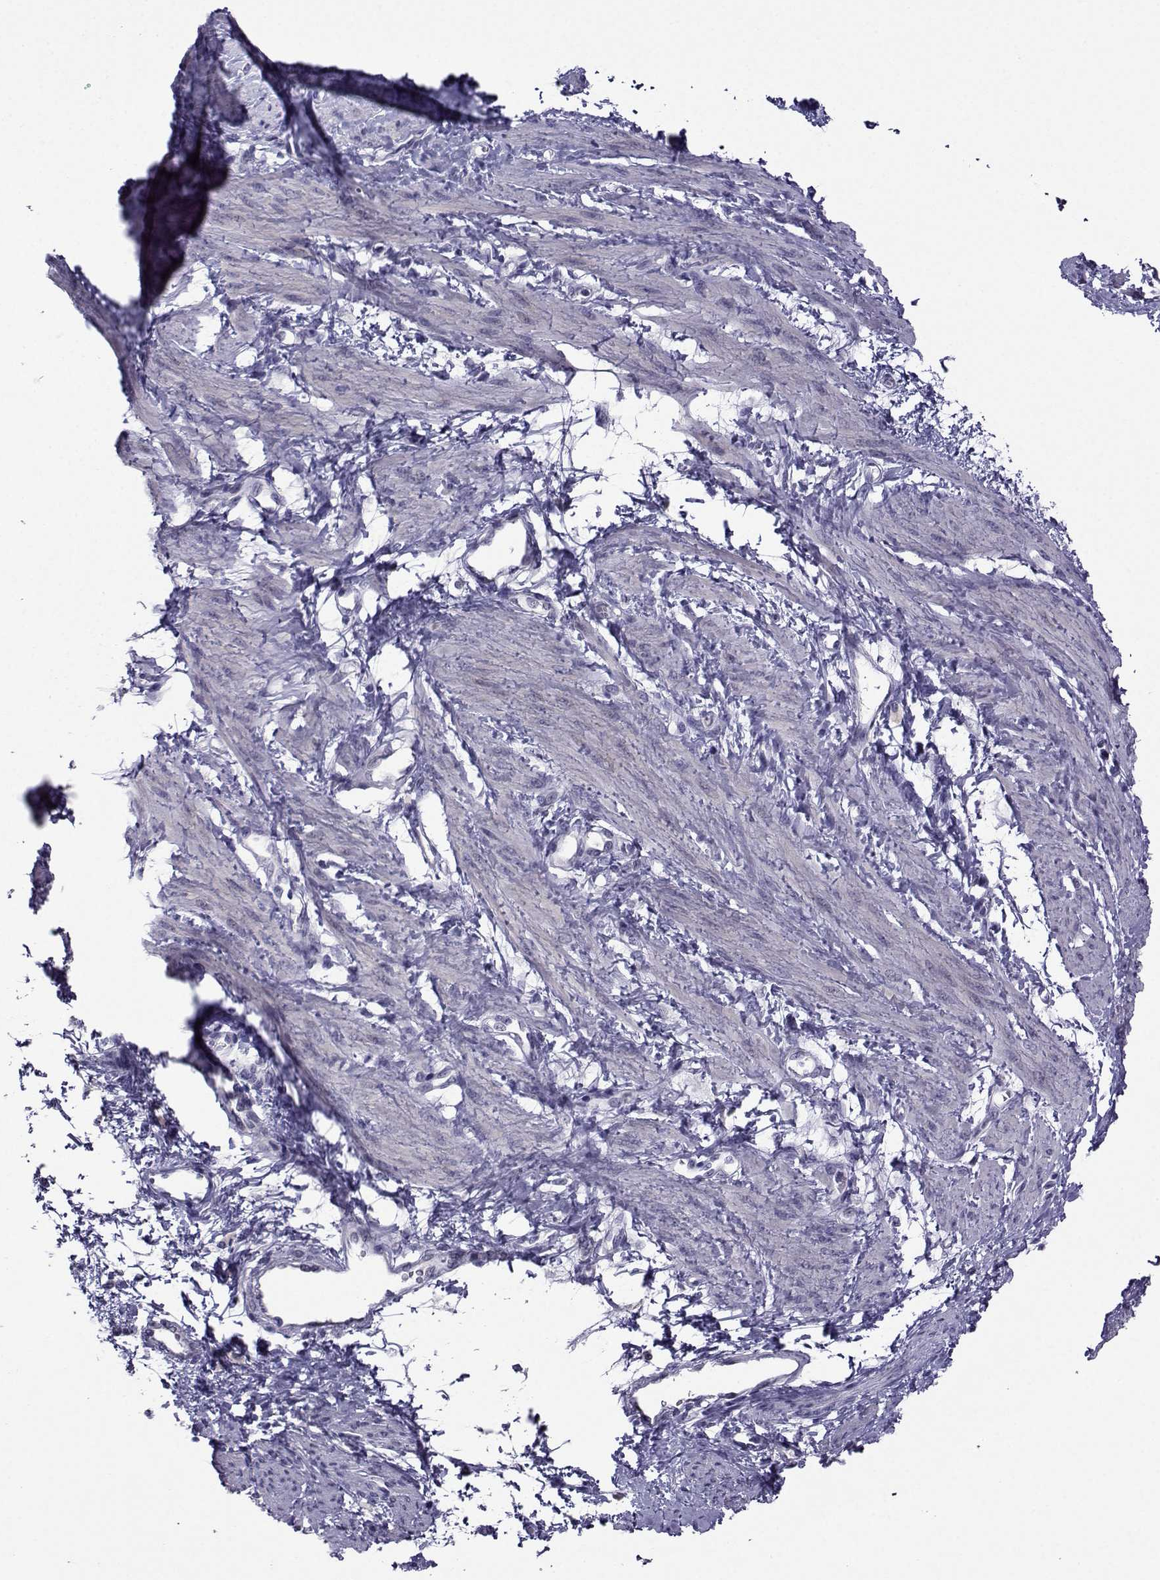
{"staining": {"intensity": "negative", "quantity": "none", "location": "none"}, "tissue": "smooth muscle", "cell_type": "Smooth muscle cells", "image_type": "normal", "snomed": [{"axis": "morphology", "description": "Normal tissue, NOS"}, {"axis": "topography", "description": "Smooth muscle"}, {"axis": "topography", "description": "Uterus"}], "caption": "Immunohistochemical staining of normal human smooth muscle exhibits no significant expression in smooth muscle cells.", "gene": "CRYBB1", "patient": {"sex": "female", "age": 39}}